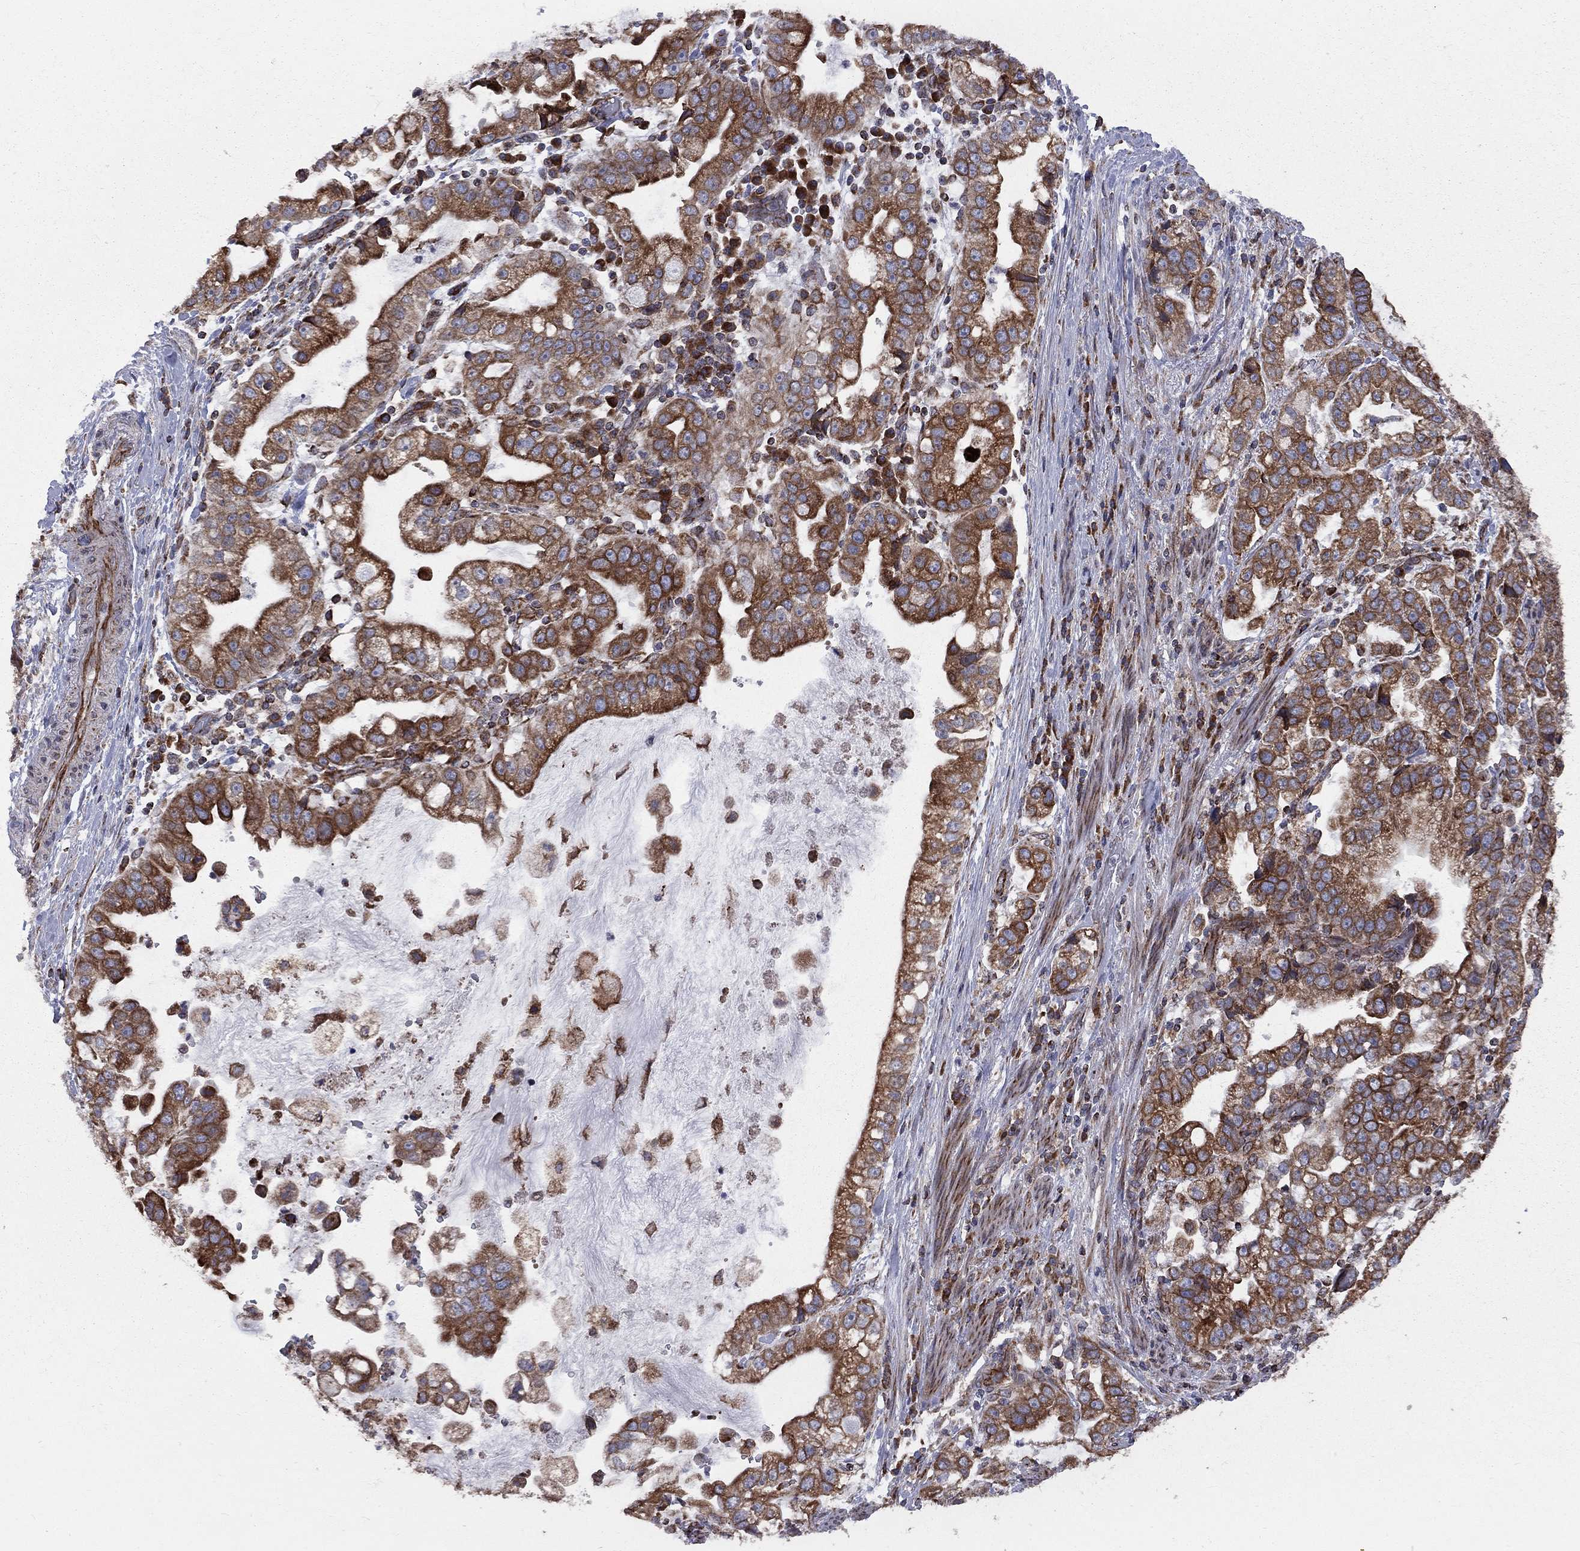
{"staining": {"intensity": "strong", "quantity": "25%-75%", "location": "cytoplasmic/membranous"}, "tissue": "stomach cancer", "cell_type": "Tumor cells", "image_type": "cancer", "snomed": [{"axis": "morphology", "description": "Adenocarcinoma, NOS"}, {"axis": "topography", "description": "Stomach"}], "caption": "Immunohistochemical staining of stomach cancer shows strong cytoplasmic/membranous protein positivity in approximately 25%-75% of tumor cells.", "gene": "CLPTM1", "patient": {"sex": "male", "age": 59}}